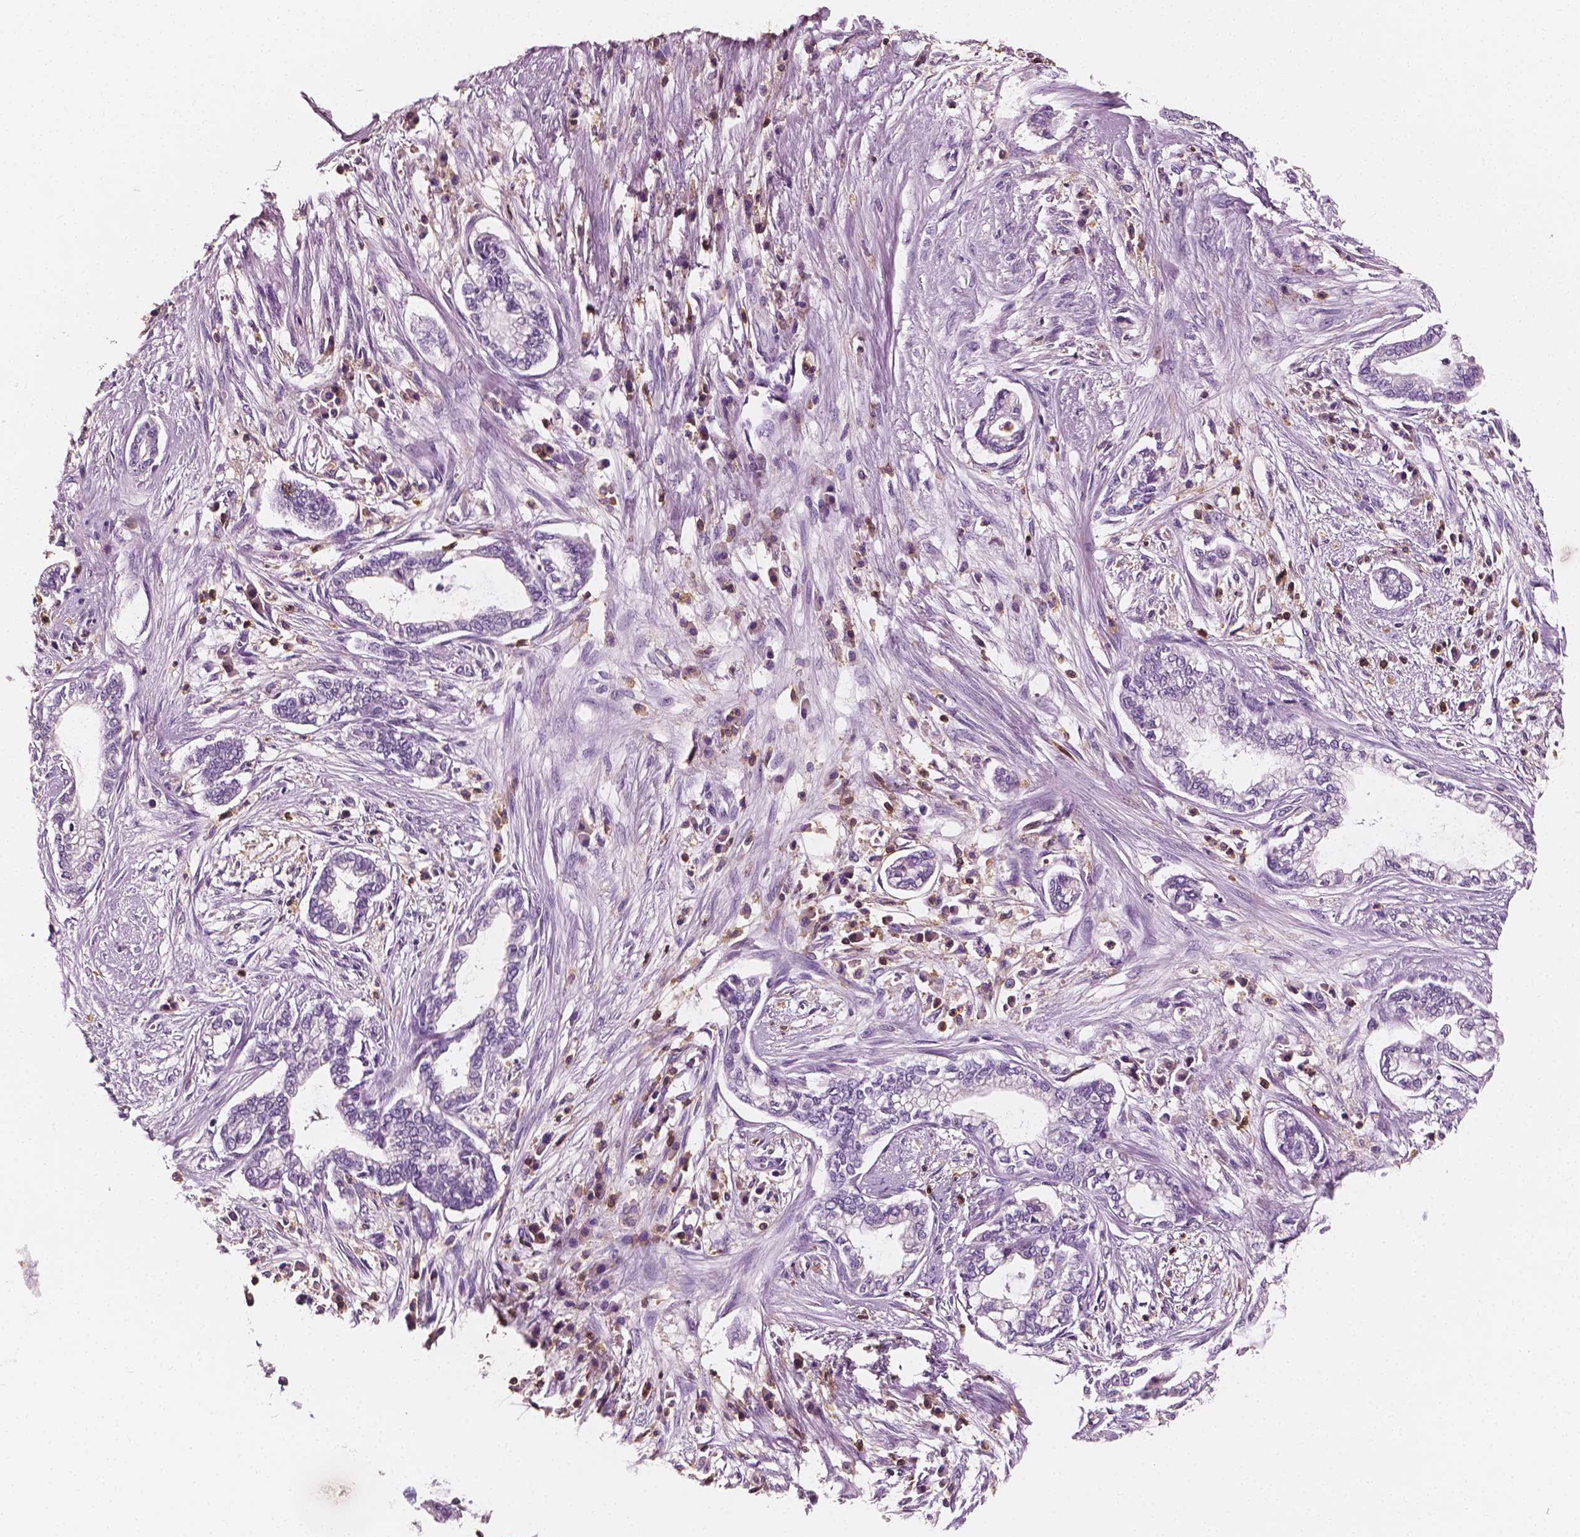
{"staining": {"intensity": "negative", "quantity": "none", "location": "none"}, "tissue": "cervical cancer", "cell_type": "Tumor cells", "image_type": "cancer", "snomed": [{"axis": "morphology", "description": "Adenocarcinoma, NOS"}, {"axis": "topography", "description": "Cervix"}], "caption": "Immunohistochemistry (IHC) of cervical cancer (adenocarcinoma) demonstrates no expression in tumor cells.", "gene": "PTPRC", "patient": {"sex": "female", "age": 62}}